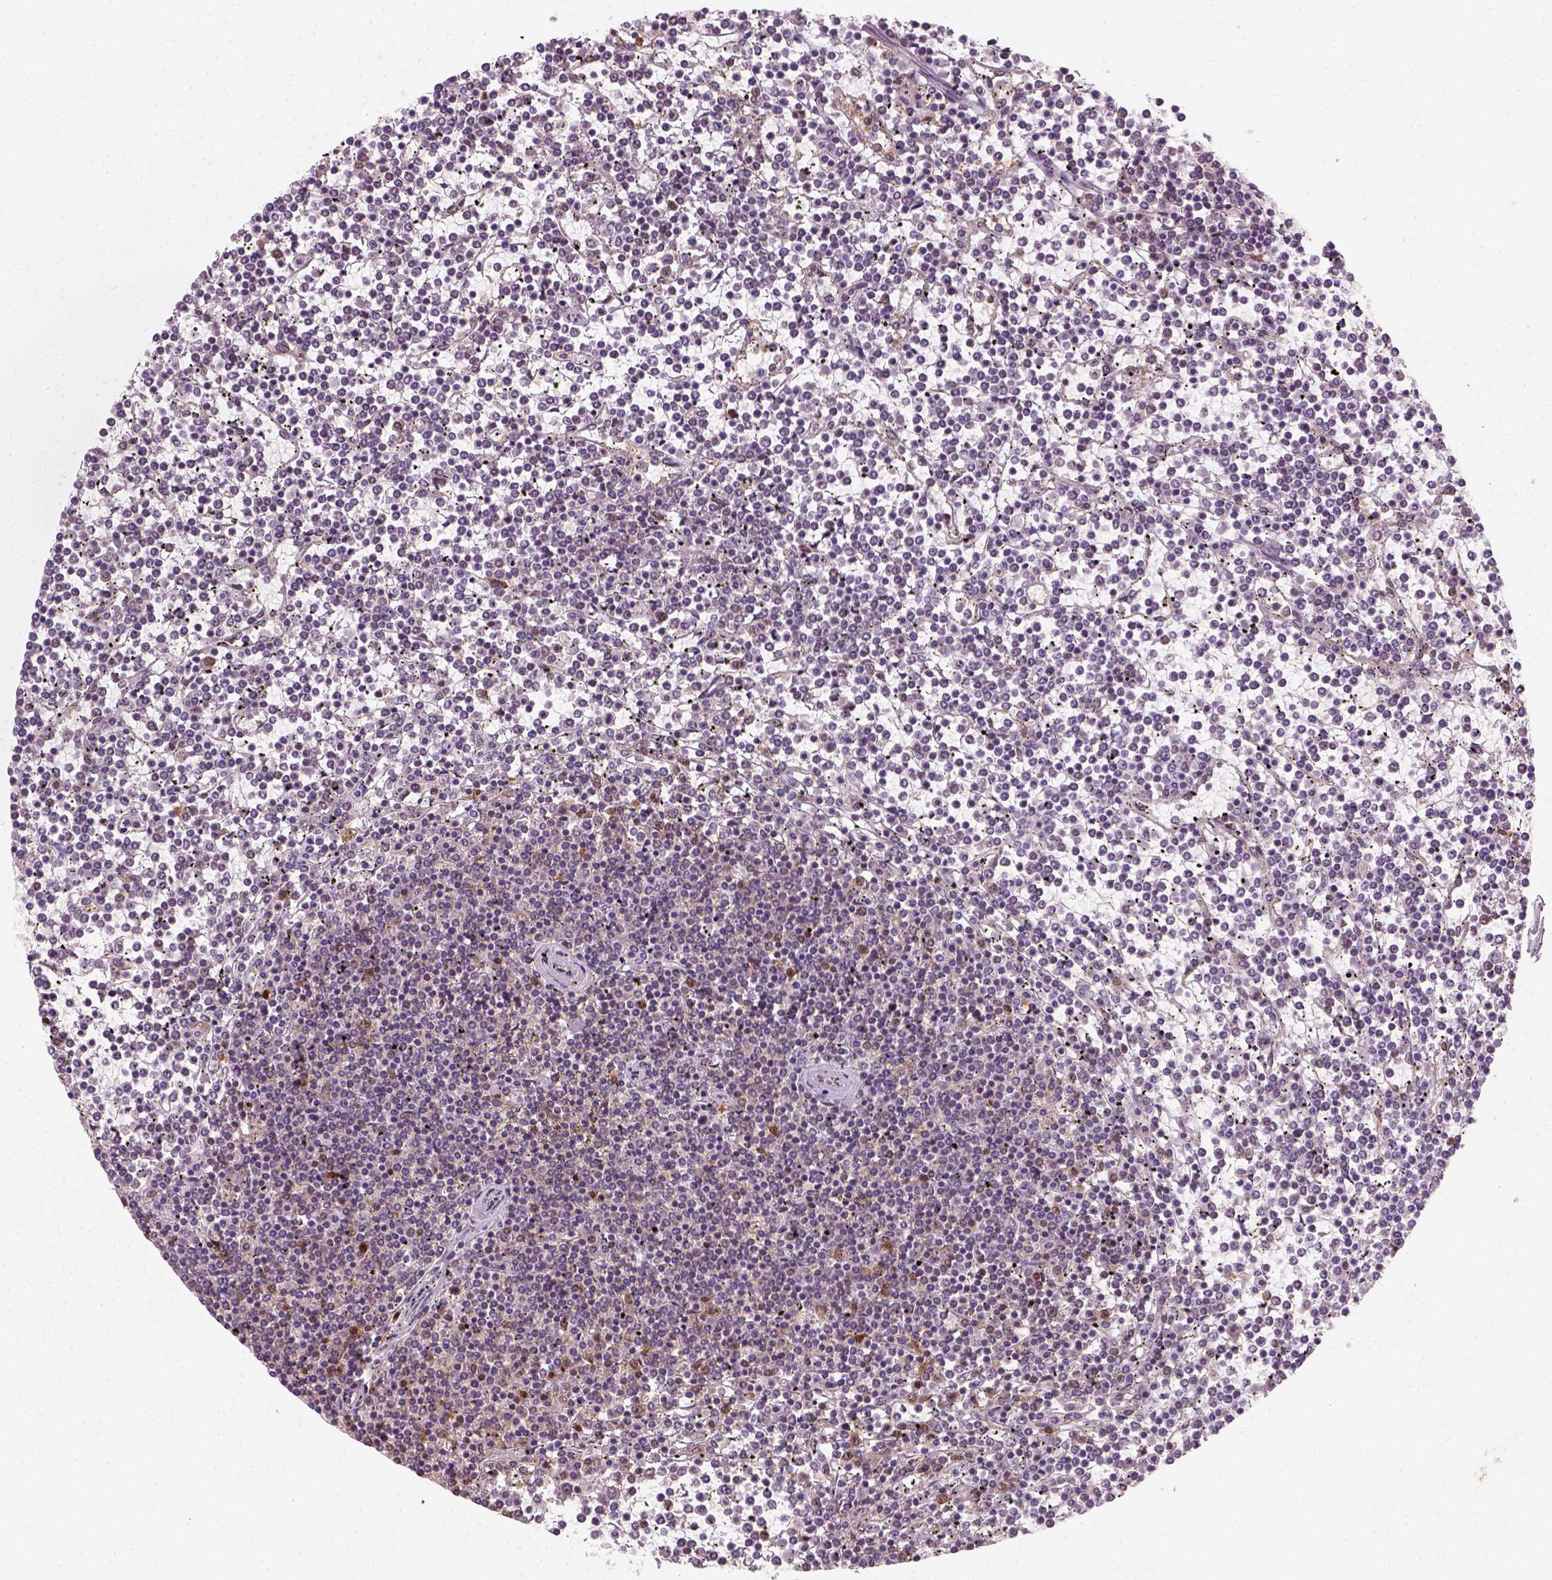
{"staining": {"intensity": "negative", "quantity": "none", "location": "none"}, "tissue": "lymphoma", "cell_type": "Tumor cells", "image_type": "cancer", "snomed": [{"axis": "morphology", "description": "Malignant lymphoma, non-Hodgkin's type, Low grade"}, {"axis": "topography", "description": "Spleen"}], "caption": "This is an IHC histopathology image of human low-grade malignant lymphoma, non-Hodgkin's type. There is no positivity in tumor cells.", "gene": "SQSTM1", "patient": {"sex": "female", "age": 19}}